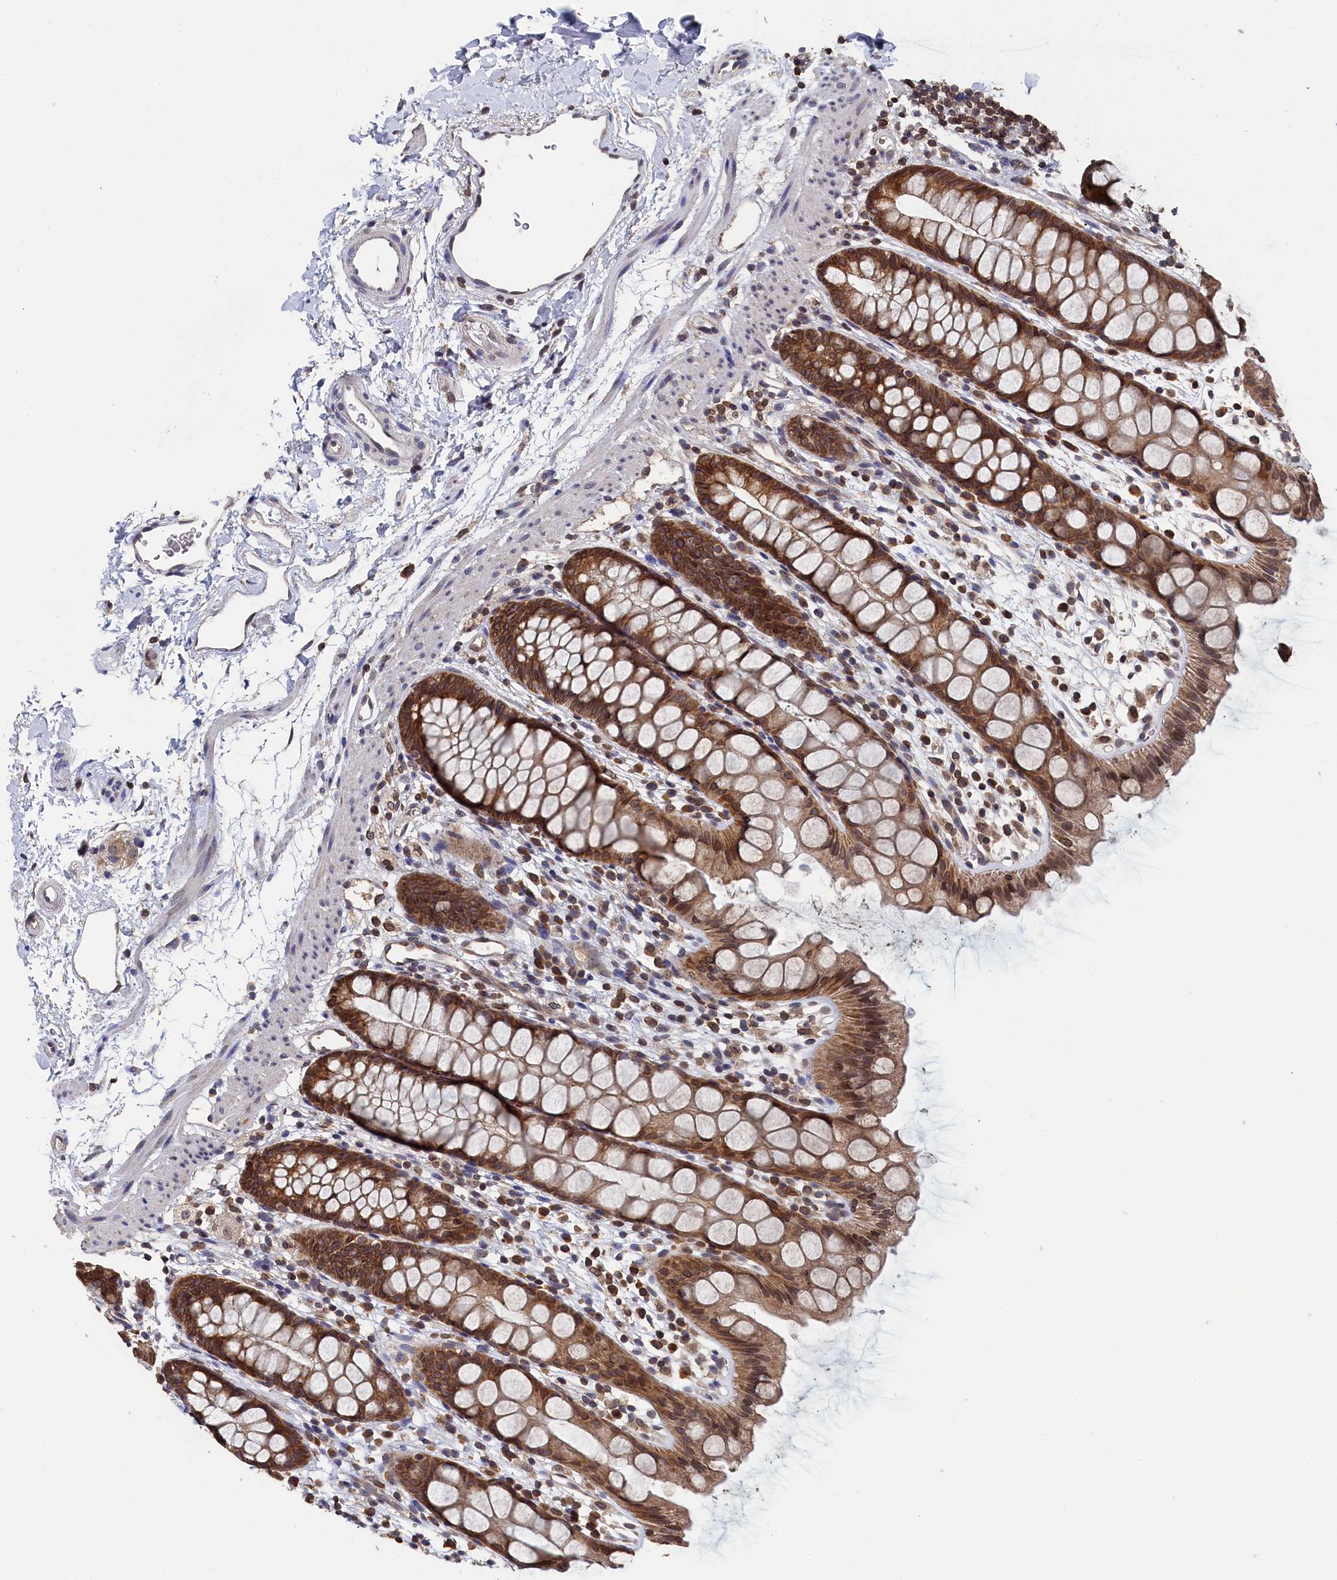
{"staining": {"intensity": "moderate", "quantity": ">75%", "location": "cytoplasmic/membranous,nuclear"}, "tissue": "rectum", "cell_type": "Glandular cells", "image_type": "normal", "snomed": [{"axis": "morphology", "description": "Normal tissue, NOS"}, {"axis": "topography", "description": "Rectum"}], "caption": "High-magnification brightfield microscopy of unremarkable rectum stained with DAB (brown) and counterstained with hematoxylin (blue). glandular cells exhibit moderate cytoplasmic/membranous,nuclear positivity is identified in about>75% of cells. (Stains: DAB (3,3'-diaminobenzidine) in brown, nuclei in blue, Microscopy: brightfield microscopy at high magnification).", "gene": "ANKEF1", "patient": {"sex": "female", "age": 65}}